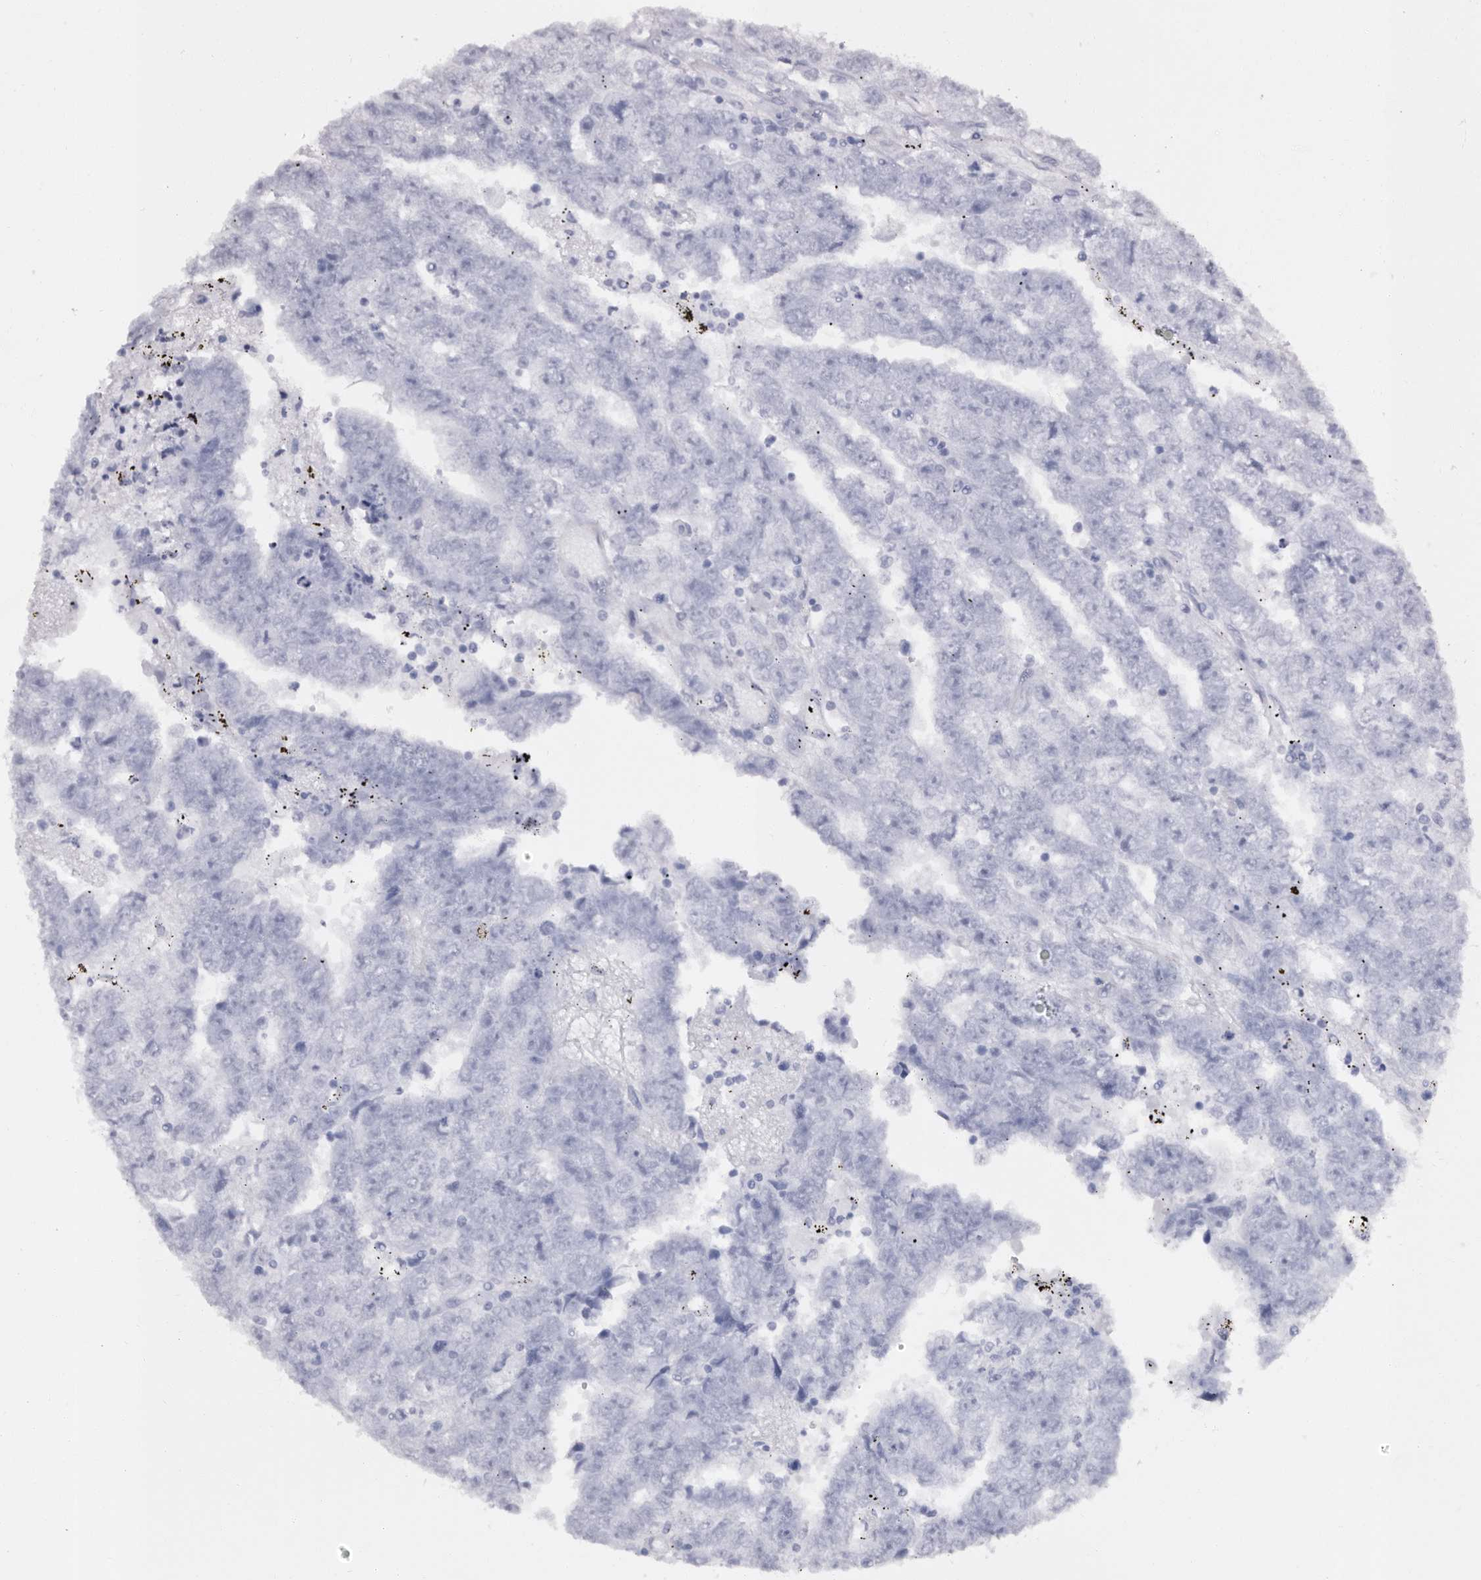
{"staining": {"intensity": "negative", "quantity": "none", "location": "none"}, "tissue": "testis cancer", "cell_type": "Tumor cells", "image_type": "cancer", "snomed": [{"axis": "morphology", "description": "Carcinoma, Embryonal, NOS"}, {"axis": "topography", "description": "Testis"}], "caption": "IHC of human testis cancer (embryonal carcinoma) exhibits no staining in tumor cells.", "gene": "TBC1D22B", "patient": {"sex": "male", "age": 25}}